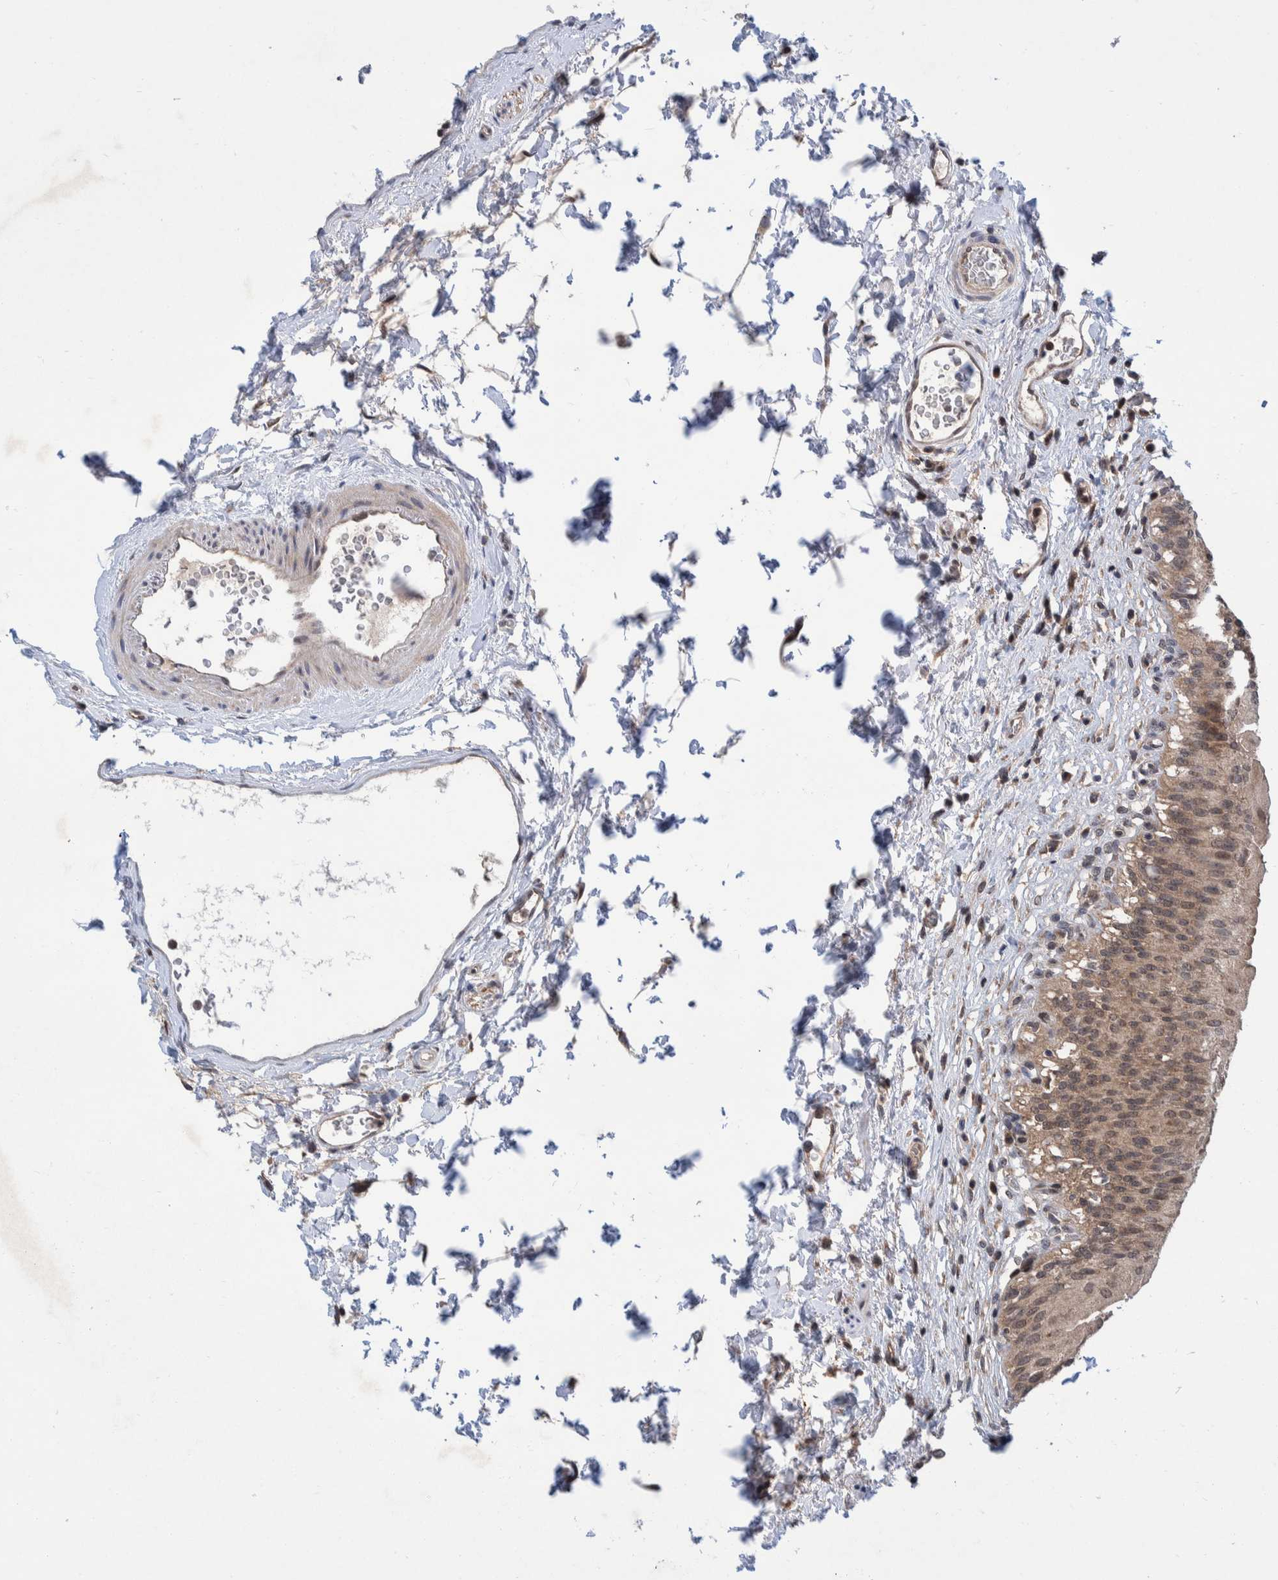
{"staining": {"intensity": "weak", "quantity": ">75%", "location": "cytoplasmic/membranous,nuclear"}, "tissue": "urothelial cancer", "cell_type": "Tumor cells", "image_type": "cancer", "snomed": [{"axis": "morphology", "description": "Normal tissue, NOS"}, {"axis": "morphology", "description": "Urothelial carcinoma, Low grade"}, {"axis": "topography", "description": "Smooth muscle"}, {"axis": "topography", "description": "Urinary bladder"}], "caption": "A low amount of weak cytoplasmic/membranous and nuclear positivity is identified in approximately >75% of tumor cells in urothelial cancer tissue. Using DAB (3,3'-diaminobenzidine) (brown) and hematoxylin (blue) stains, captured at high magnification using brightfield microscopy.", "gene": "PLPBP", "patient": {"sex": "male", "age": 60}}